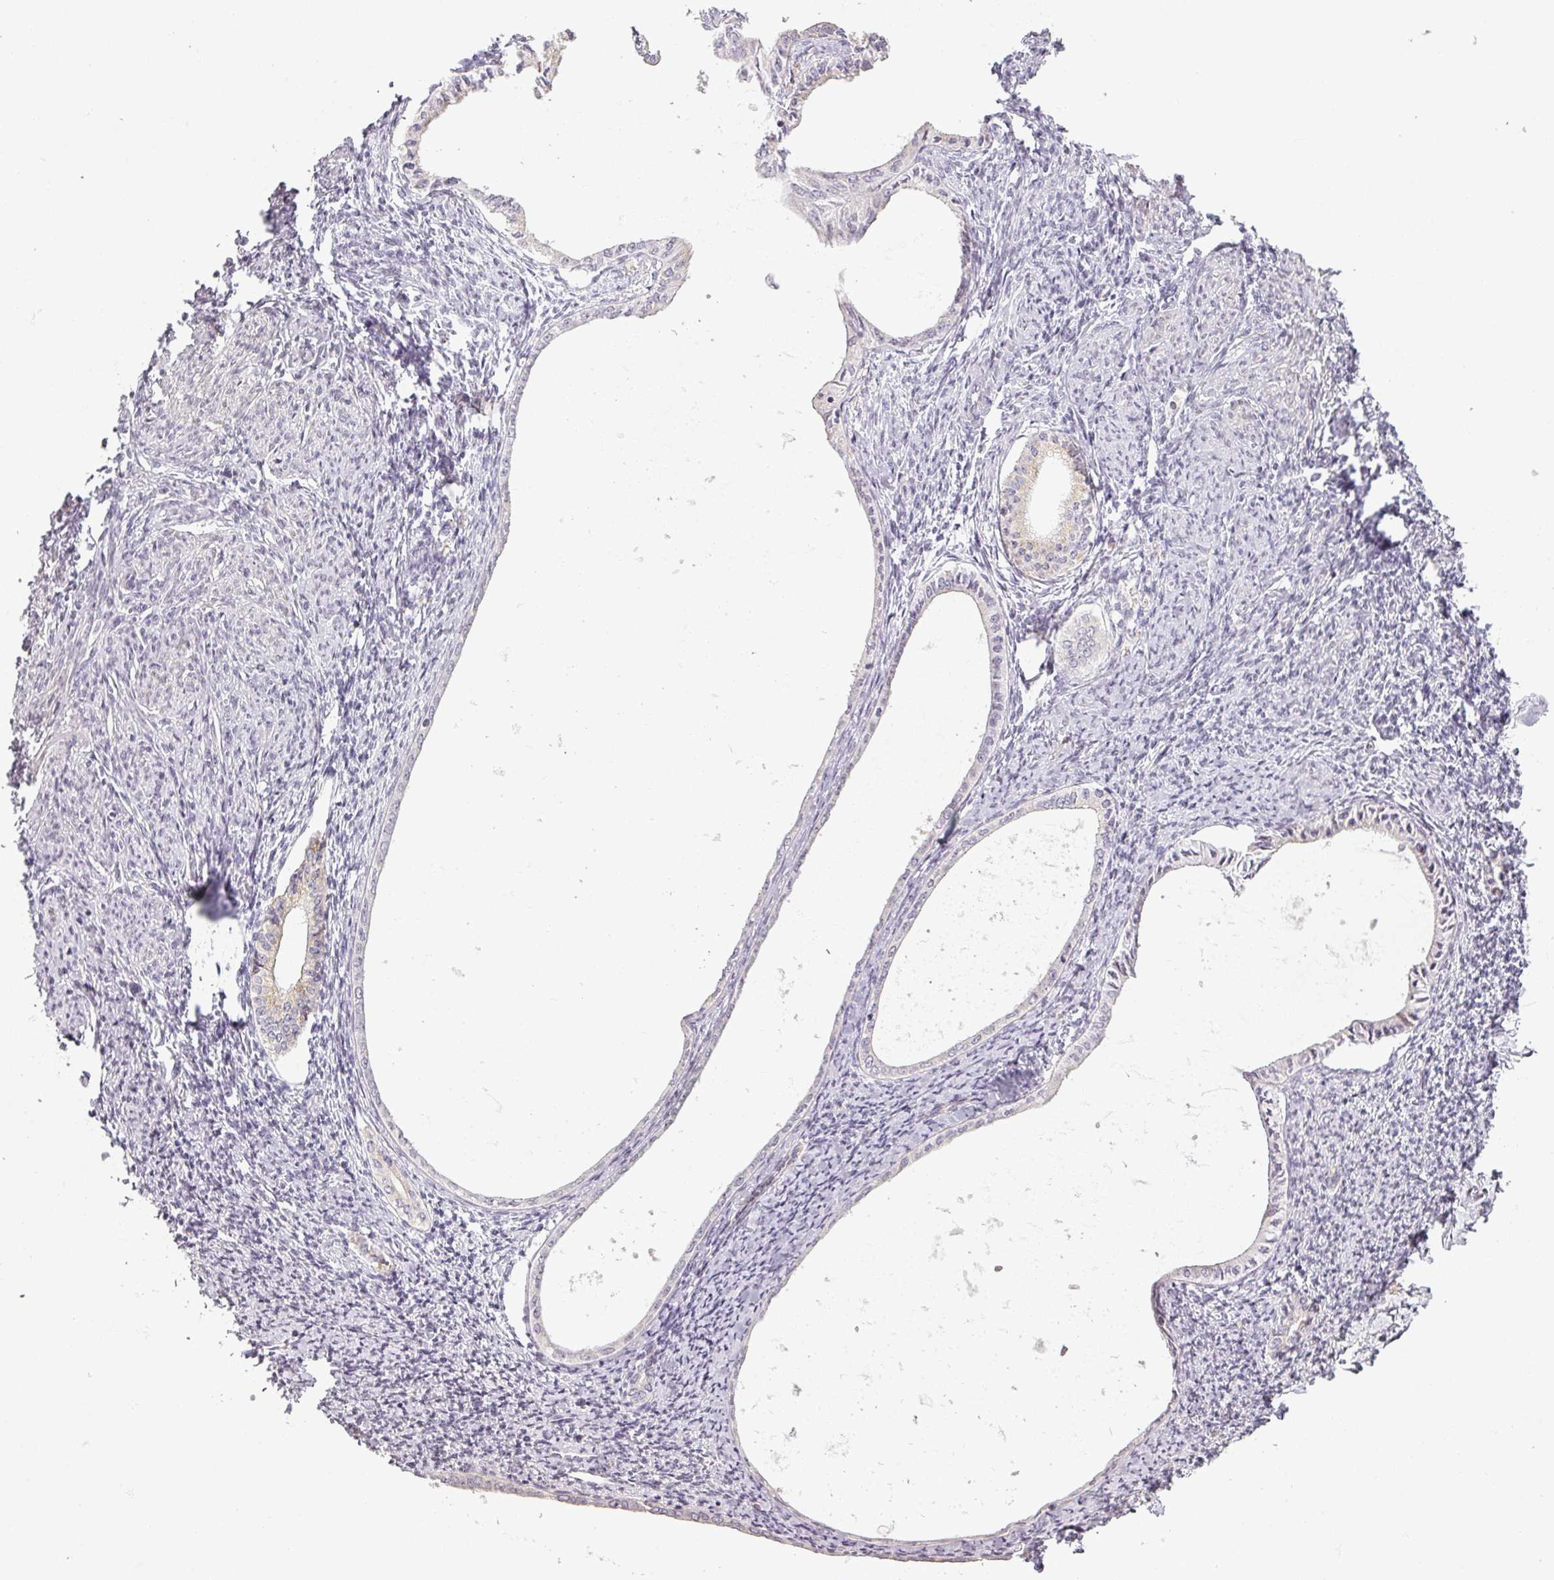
{"staining": {"intensity": "weak", "quantity": "<25%", "location": "cytoplasmic/membranous"}, "tissue": "endometrium", "cell_type": "Cells in endometrial stroma", "image_type": "normal", "snomed": [{"axis": "morphology", "description": "Normal tissue, NOS"}, {"axis": "topography", "description": "Endometrium"}], "caption": "Immunohistochemical staining of unremarkable endometrium shows no significant expression in cells in endometrial stroma. (DAB IHC with hematoxylin counter stain).", "gene": "CCDC144A", "patient": {"sex": "female", "age": 63}}